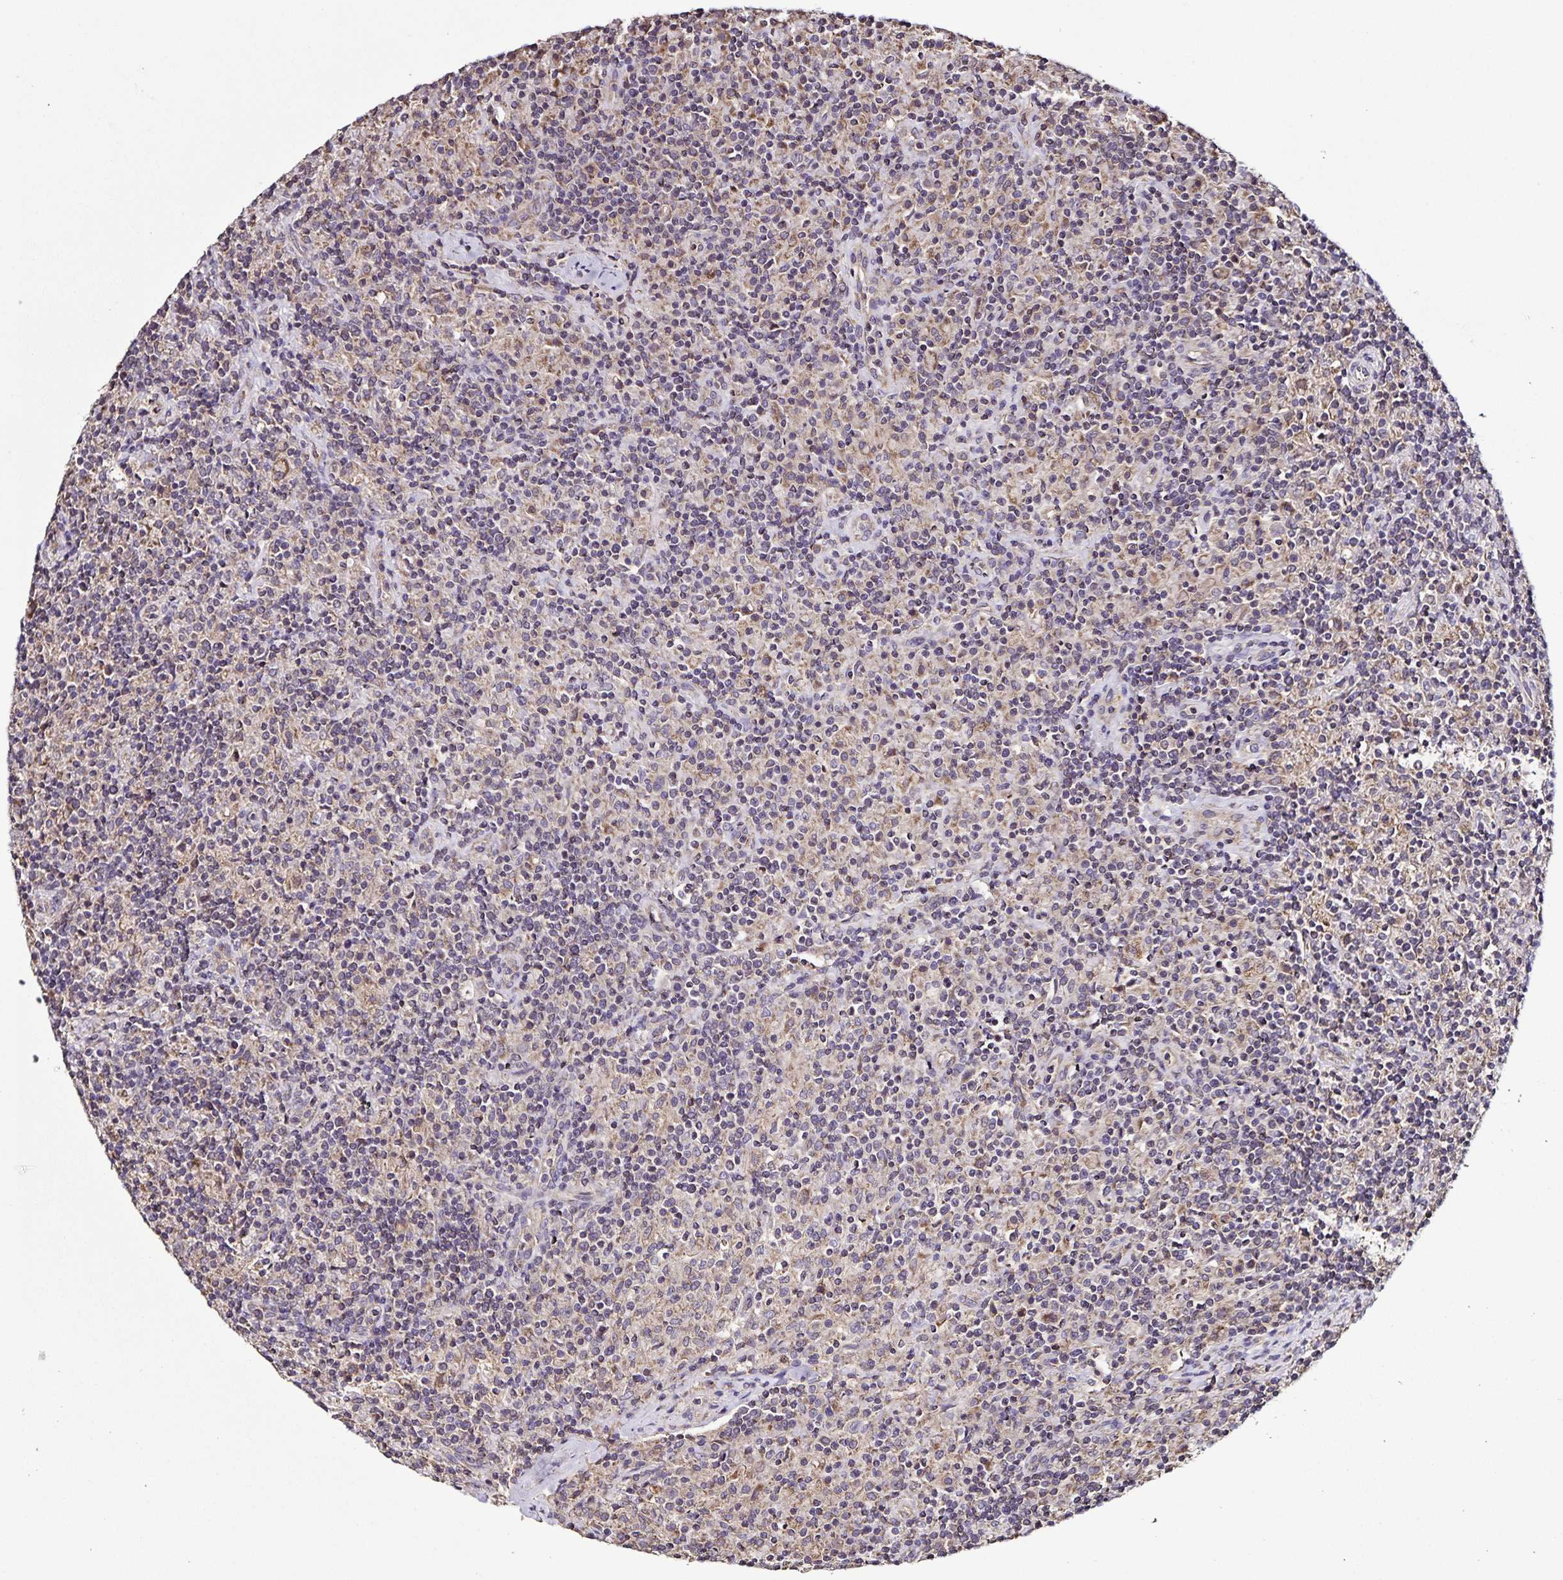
{"staining": {"intensity": "weak", "quantity": "<25%", "location": "cytoplasmic/membranous"}, "tissue": "lymphoma", "cell_type": "Tumor cells", "image_type": "cancer", "snomed": [{"axis": "morphology", "description": "Hodgkin's disease, NOS"}, {"axis": "topography", "description": "Lymph node"}], "caption": "This is a image of immunohistochemistry (IHC) staining of Hodgkin's disease, which shows no positivity in tumor cells.", "gene": "MAN1A1", "patient": {"sex": "male", "age": 70}}